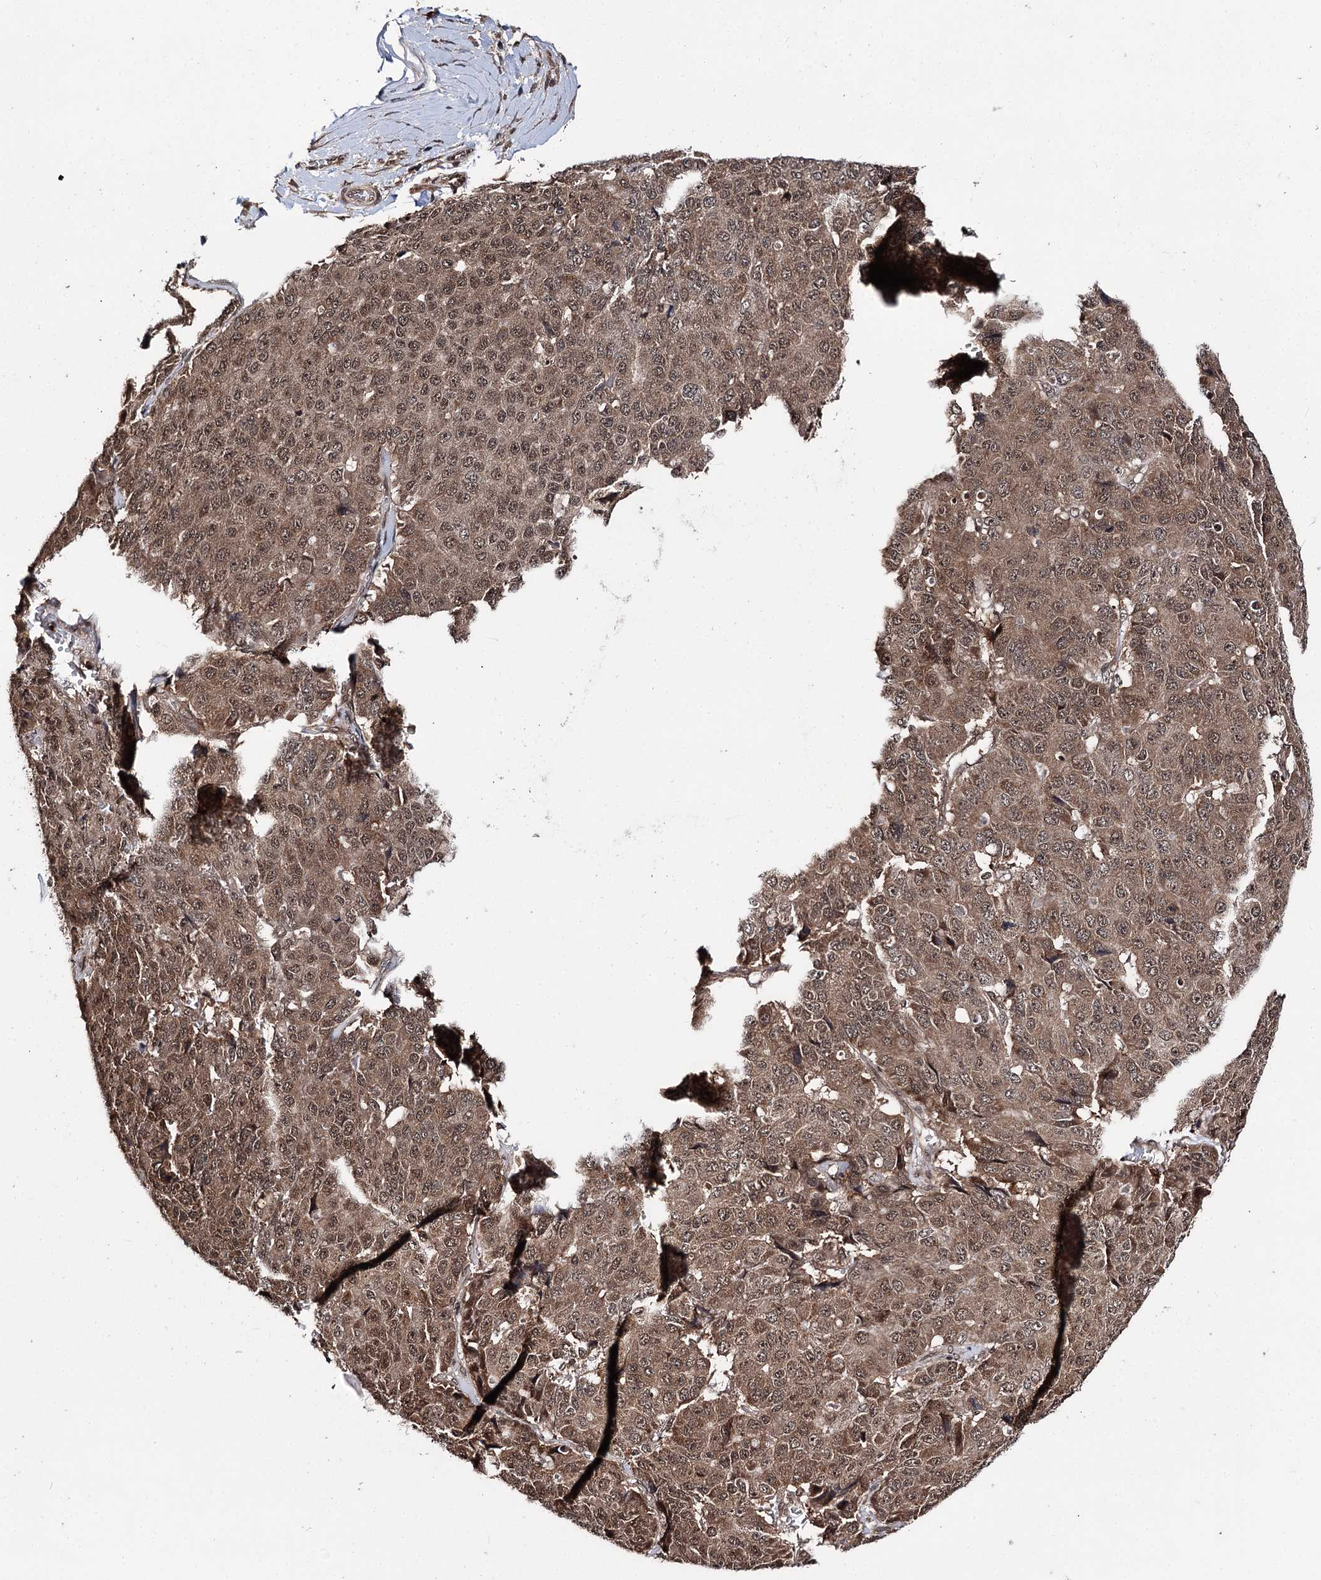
{"staining": {"intensity": "moderate", "quantity": ">75%", "location": "cytoplasmic/membranous,nuclear"}, "tissue": "pancreatic cancer", "cell_type": "Tumor cells", "image_type": "cancer", "snomed": [{"axis": "morphology", "description": "Adenocarcinoma, NOS"}, {"axis": "topography", "description": "Pancreas"}], "caption": "IHC image of pancreatic adenocarcinoma stained for a protein (brown), which reveals medium levels of moderate cytoplasmic/membranous and nuclear staining in about >75% of tumor cells.", "gene": "FAM53B", "patient": {"sex": "male", "age": 50}}